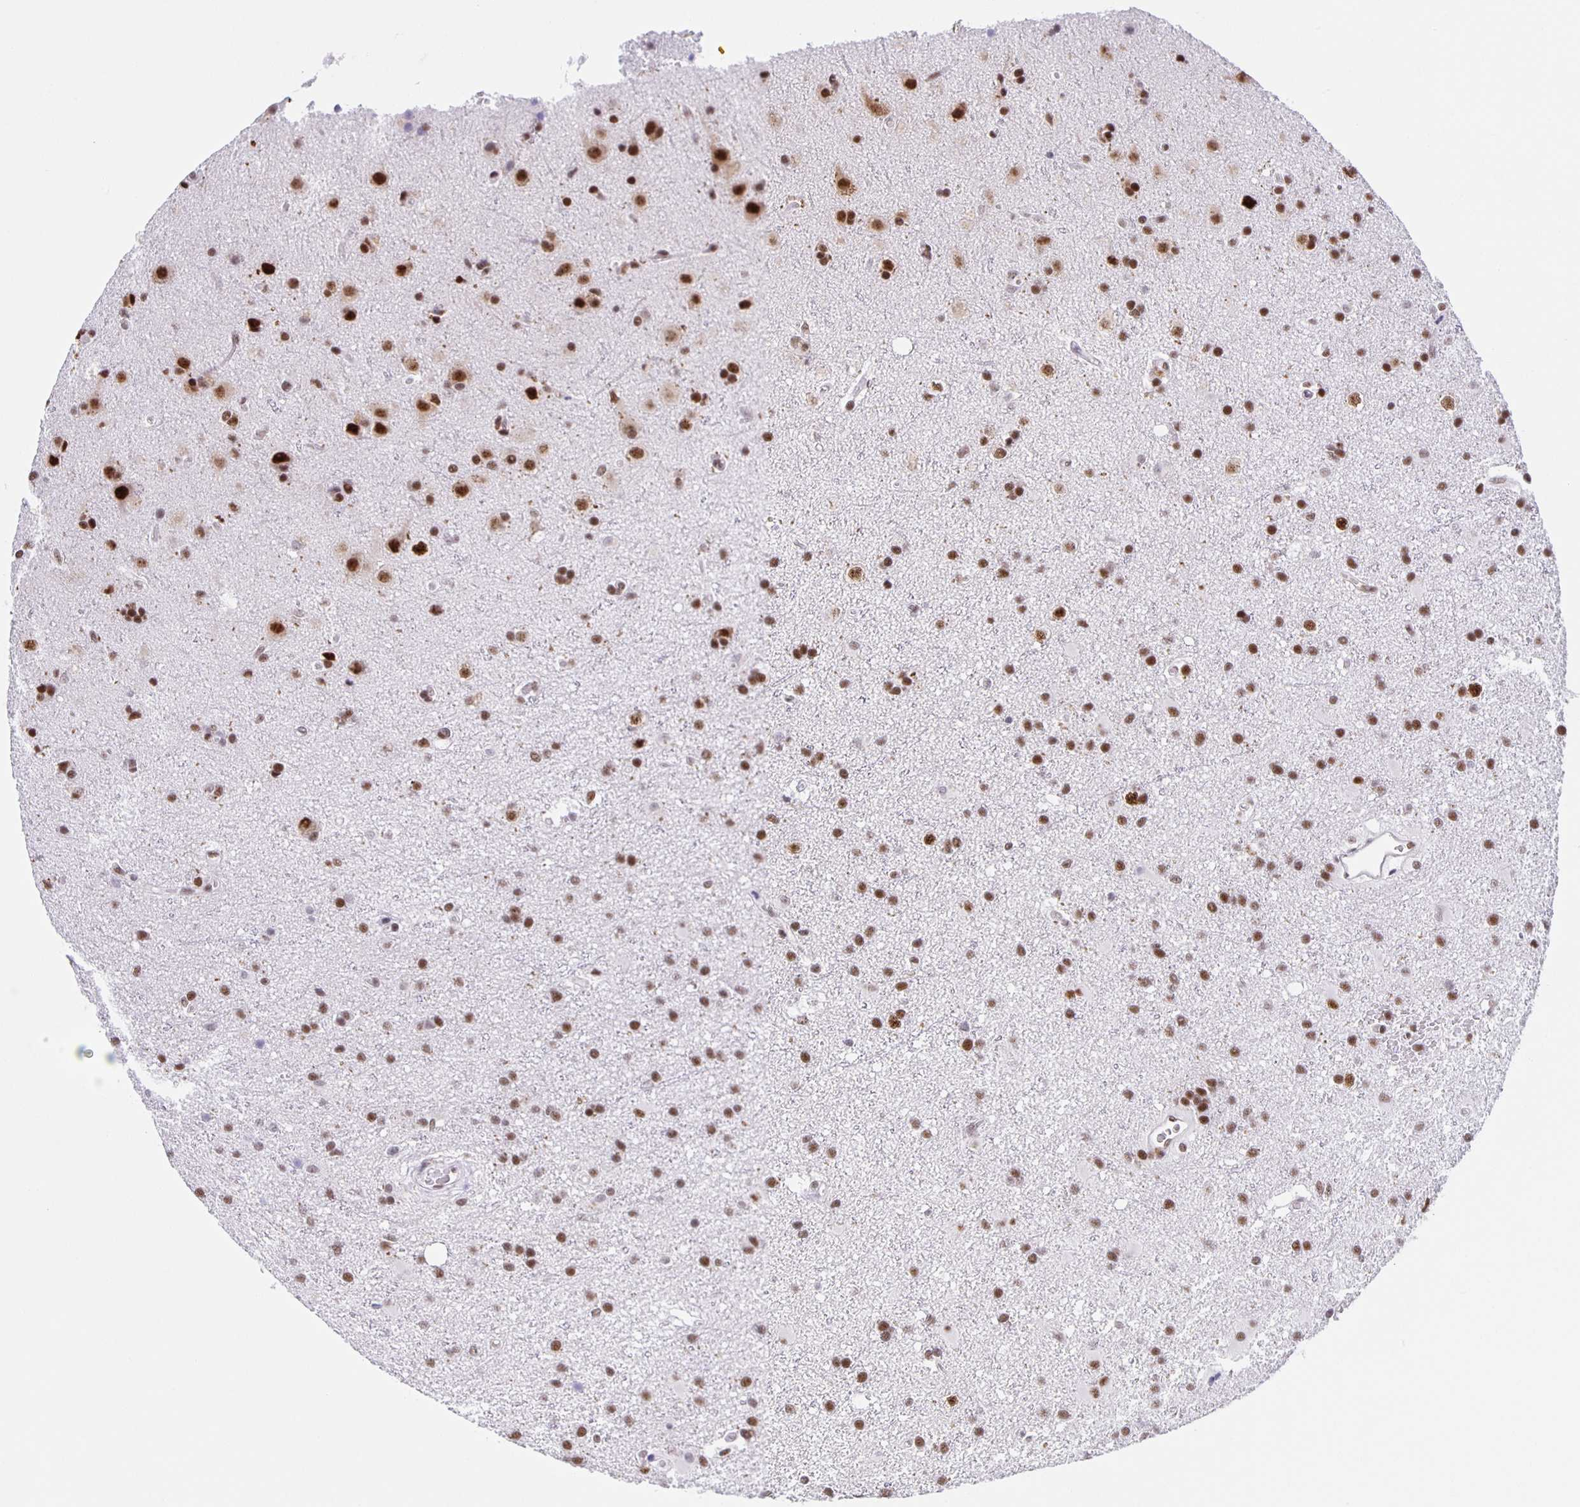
{"staining": {"intensity": "strong", "quantity": ">75%", "location": "nuclear"}, "tissue": "glioma", "cell_type": "Tumor cells", "image_type": "cancer", "snomed": [{"axis": "morphology", "description": "Glioma, malignant, High grade"}, {"axis": "topography", "description": "Brain"}], "caption": "Malignant high-grade glioma tissue demonstrates strong nuclear expression in approximately >75% of tumor cells", "gene": "ZRANB2", "patient": {"sex": "male", "age": 55}}